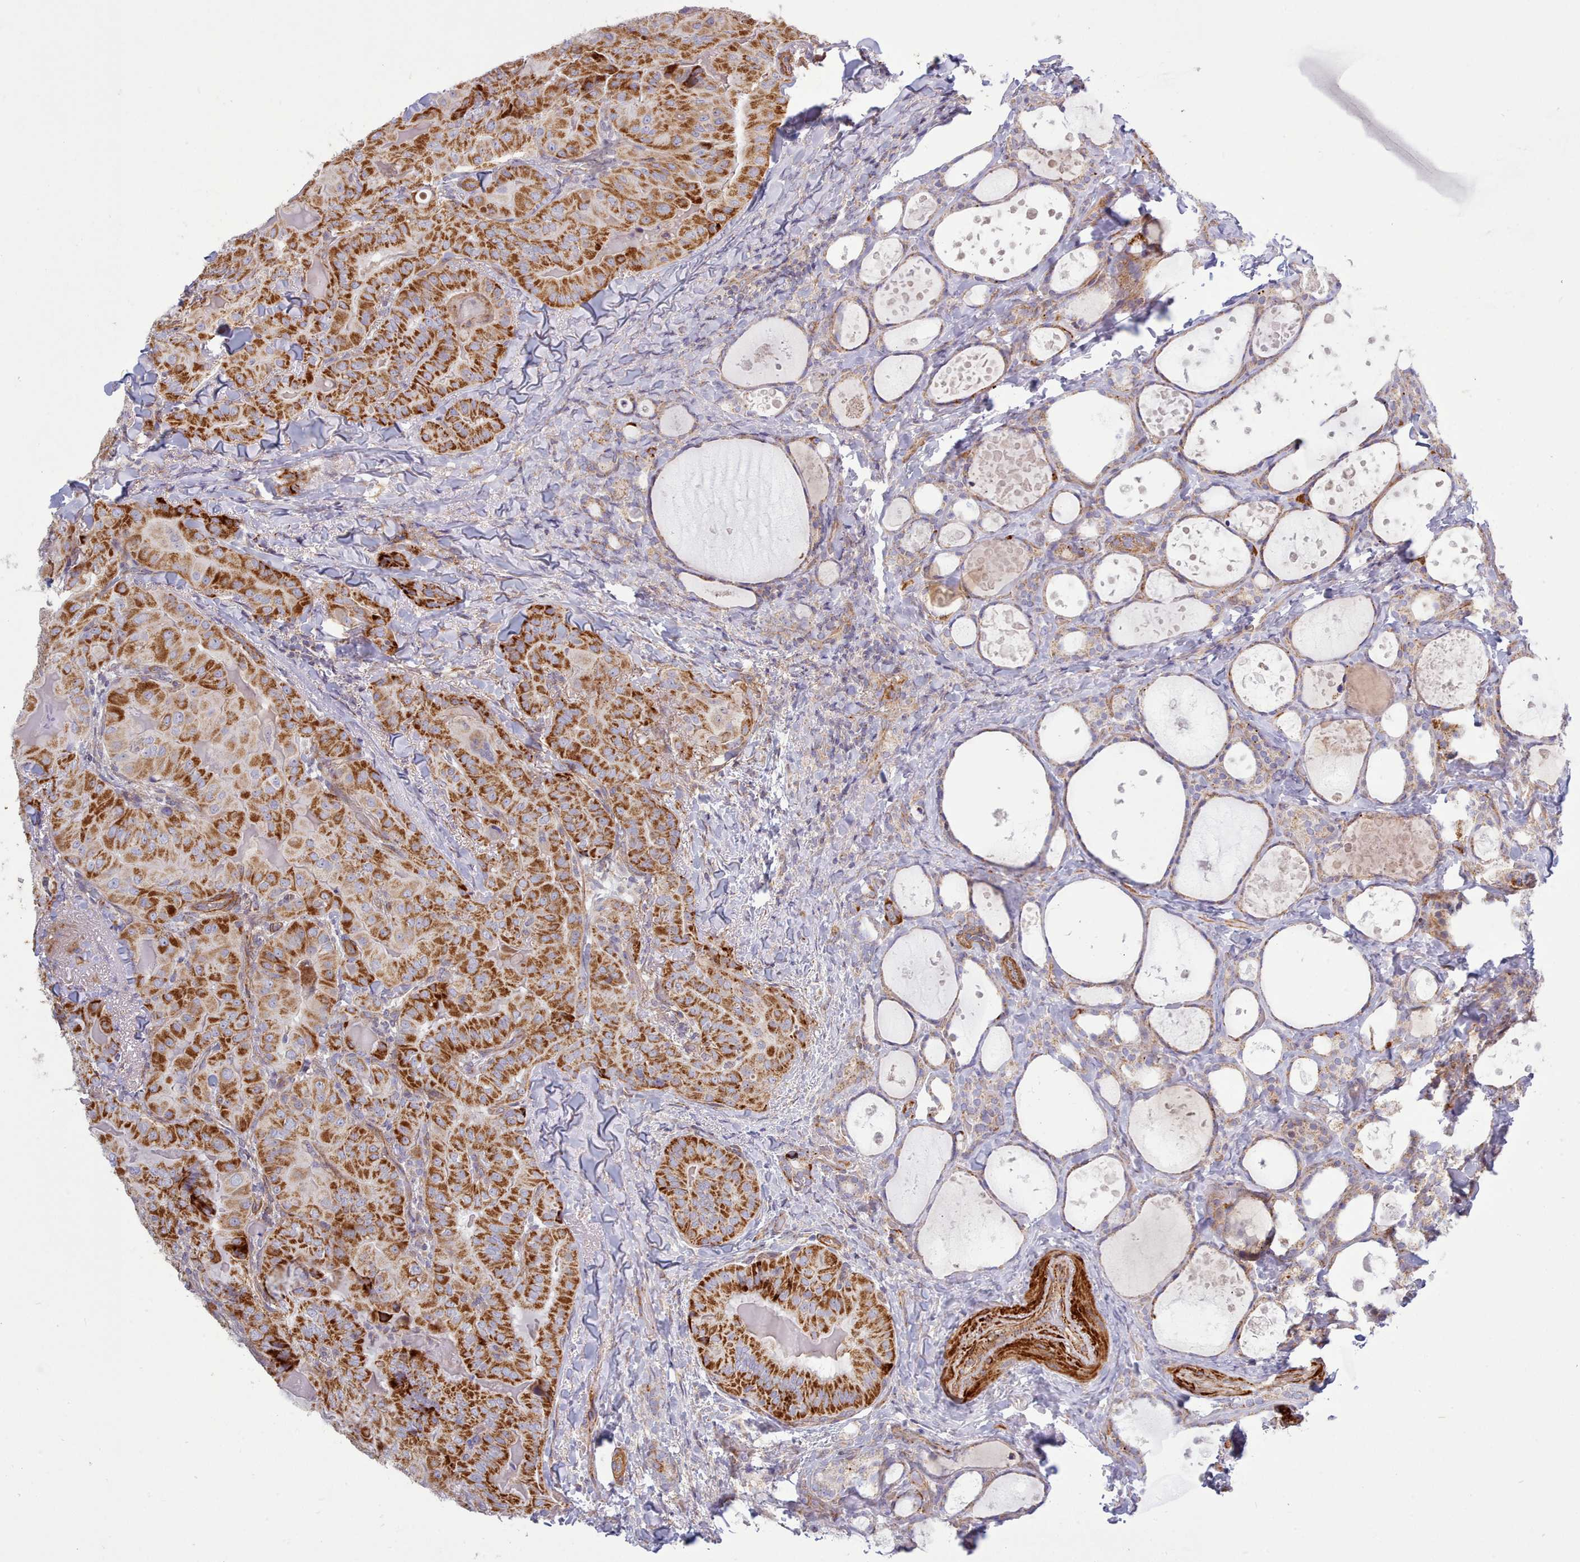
{"staining": {"intensity": "strong", "quantity": ">75%", "location": "cytoplasmic/membranous"}, "tissue": "thyroid cancer", "cell_type": "Tumor cells", "image_type": "cancer", "snomed": [{"axis": "morphology", "description": "Papillary adenocarcinoma, NOS"}, {"axis": "topography", "description": "Thyroid gland"}], "caption": "A brown stain labels strong cytoplasmic/membranous positivity of a protein in human thyroid cancer tumor cells.", "gene": "MRPL21", "patient": {"sex": "female", "age": 68}}